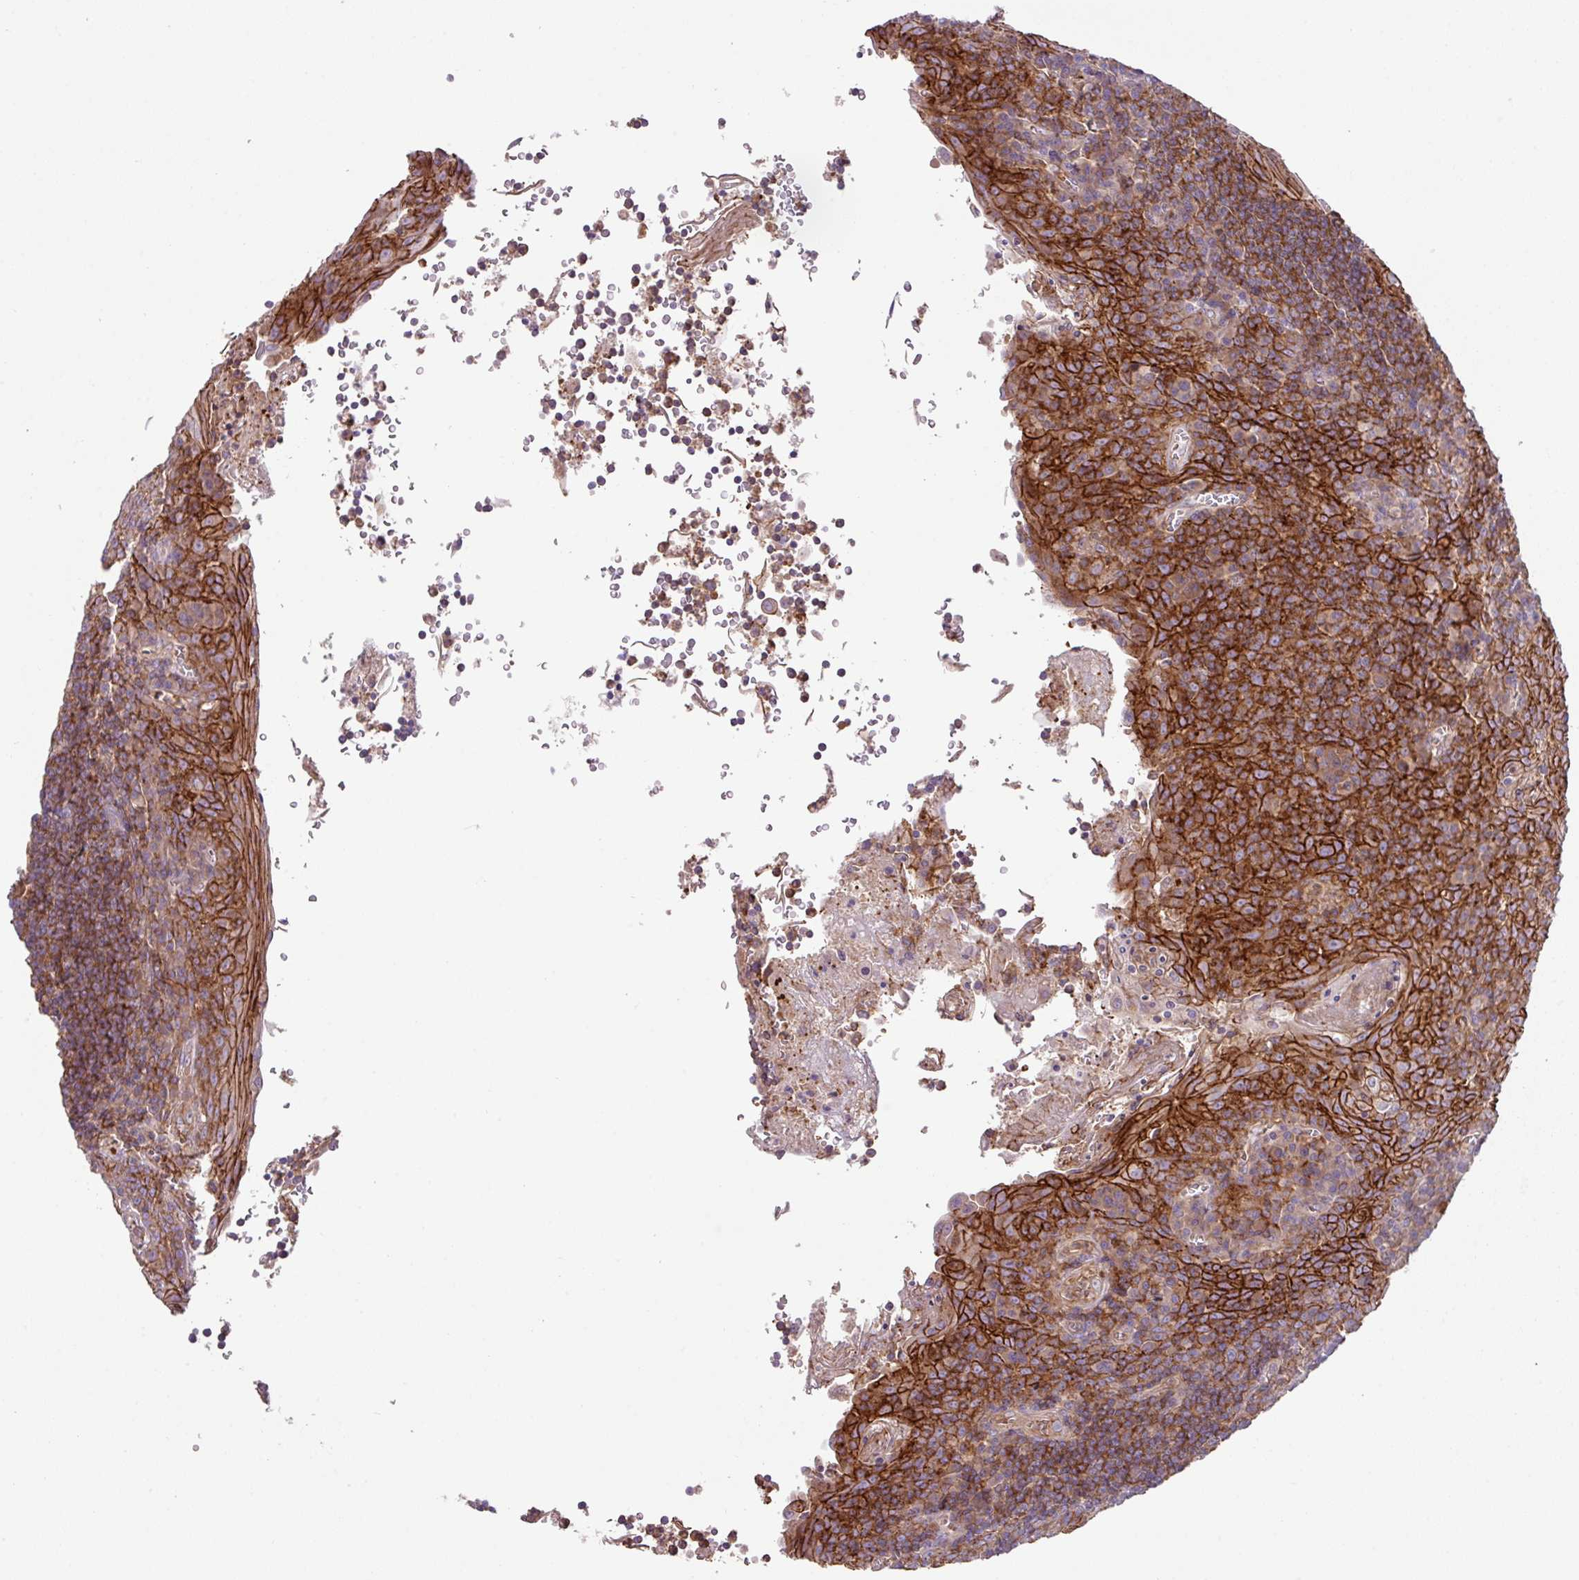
{"staining": {"intensity": "strong", "quantity": "<25%", "location": "cytoplasmic/membranous"}, "tissue": "tonsil", "cell_type": "Germinal center cells", "image_type": "normal", "snomed": [{"axis": "morphology", "description": "Normal tissue, NOS"}, {"axis": "topography", "description": "Tonsil"}], "caption": "About <25% of germinal center cells in unremarkable human tonsil reveal strong cytoplasmic/membranous protein positivity as visualized by brown immunohistochemical staining.", "gene": "RIC1", "patient": {"sex": "male", "age": 27}}